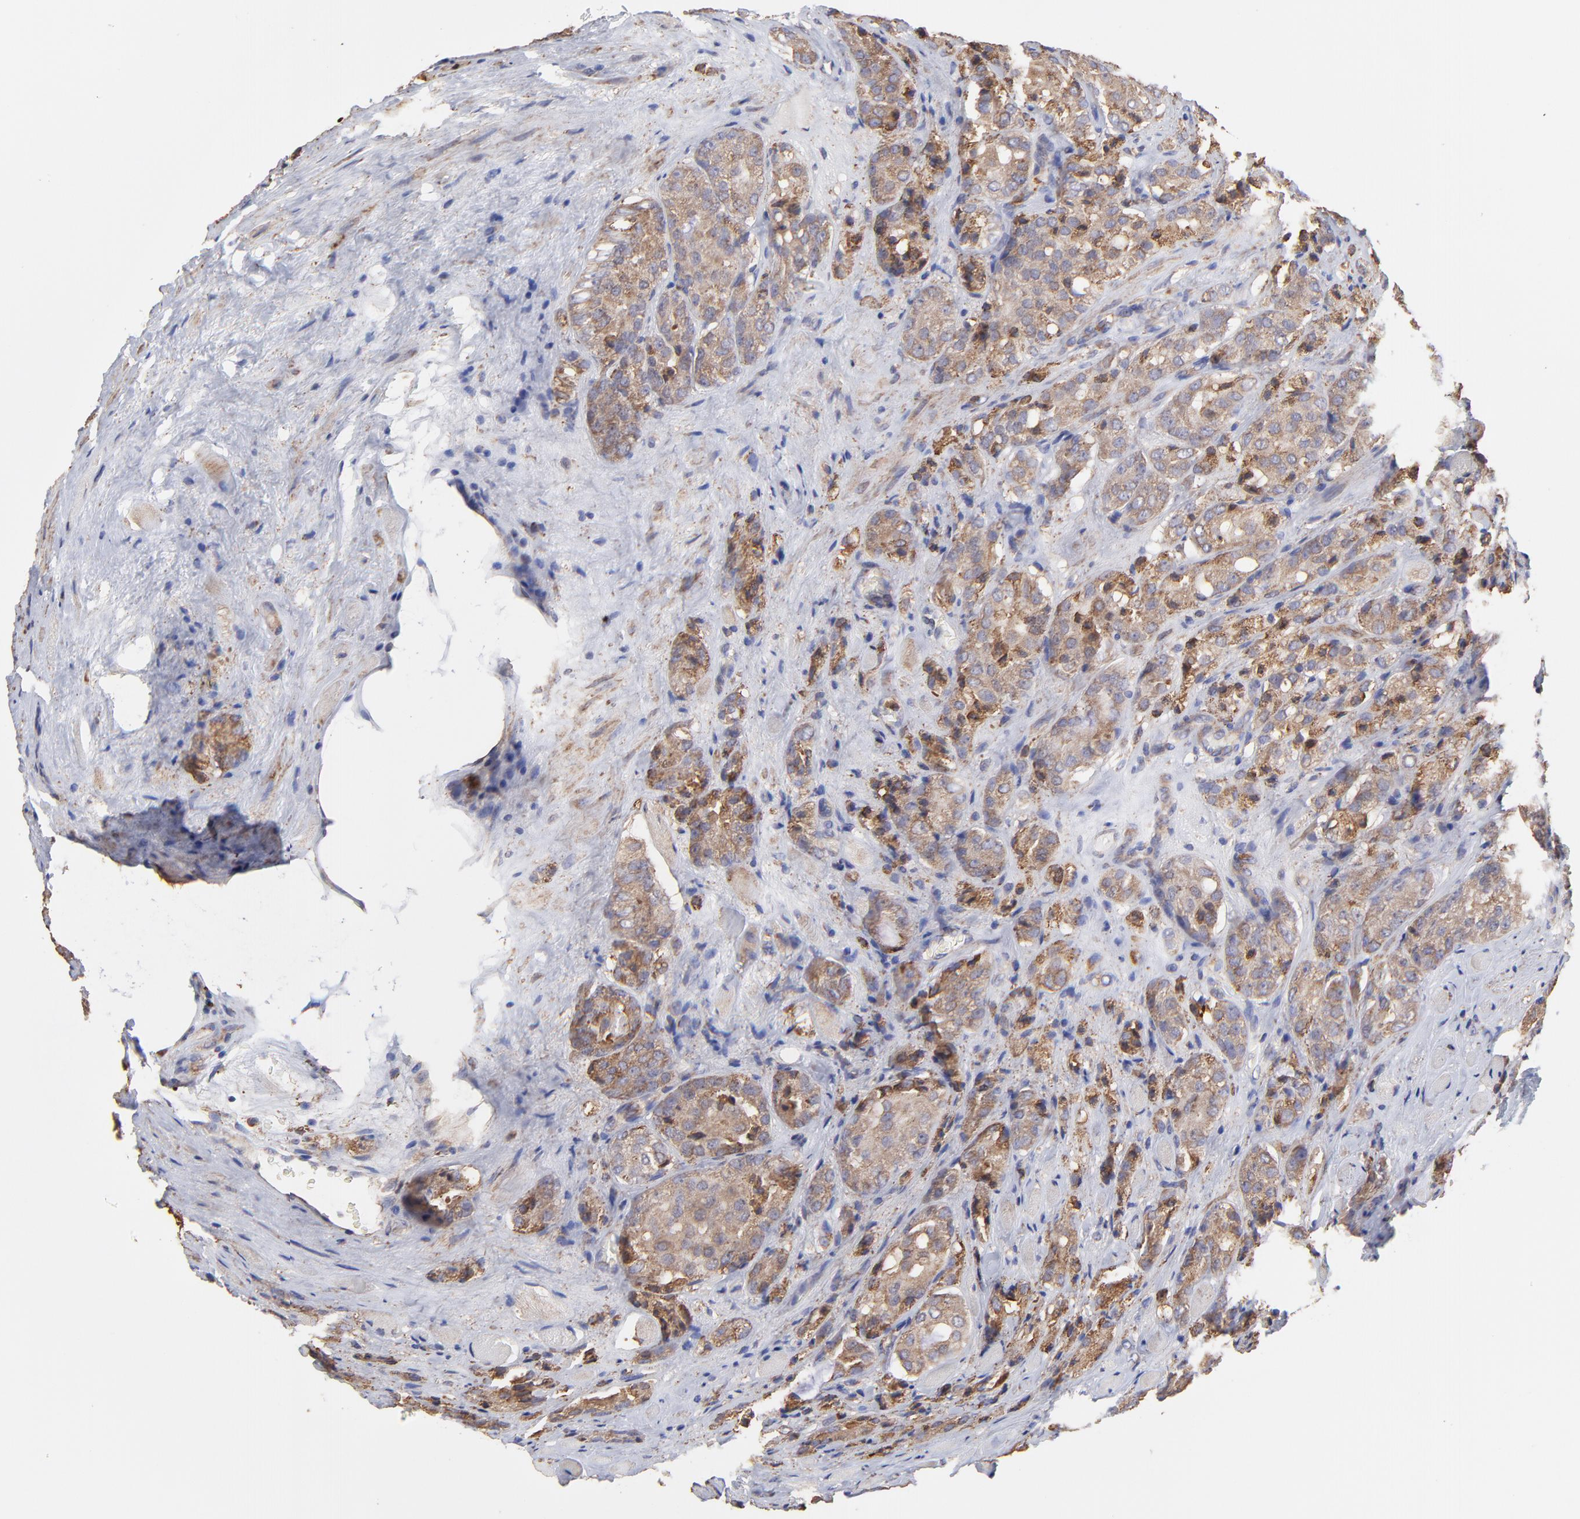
{"staining": {"intensity": "moderate", "quantity": ">75%", "location": "cytoplasmic/membranous"}, "tissue": "prostate cancer", "cell_type": "Tumor cells", "image_type": "cancer", "snomed": [{"axis": "morphology", "description": "Adenocarcinoma, Medium grade"}, {"axis": "topography", "description": "Prostate"}], "caption": "Immunohistochemical staining of human prostate cancer demonstrates moderate cytoplasmic/membranous protein expression in about >75% of tumor cells. (DAB = brown stain, brightfield microscopy at high magnification).", "gene": "PFKM", "patient": {"sex": "male", "age": 60}}